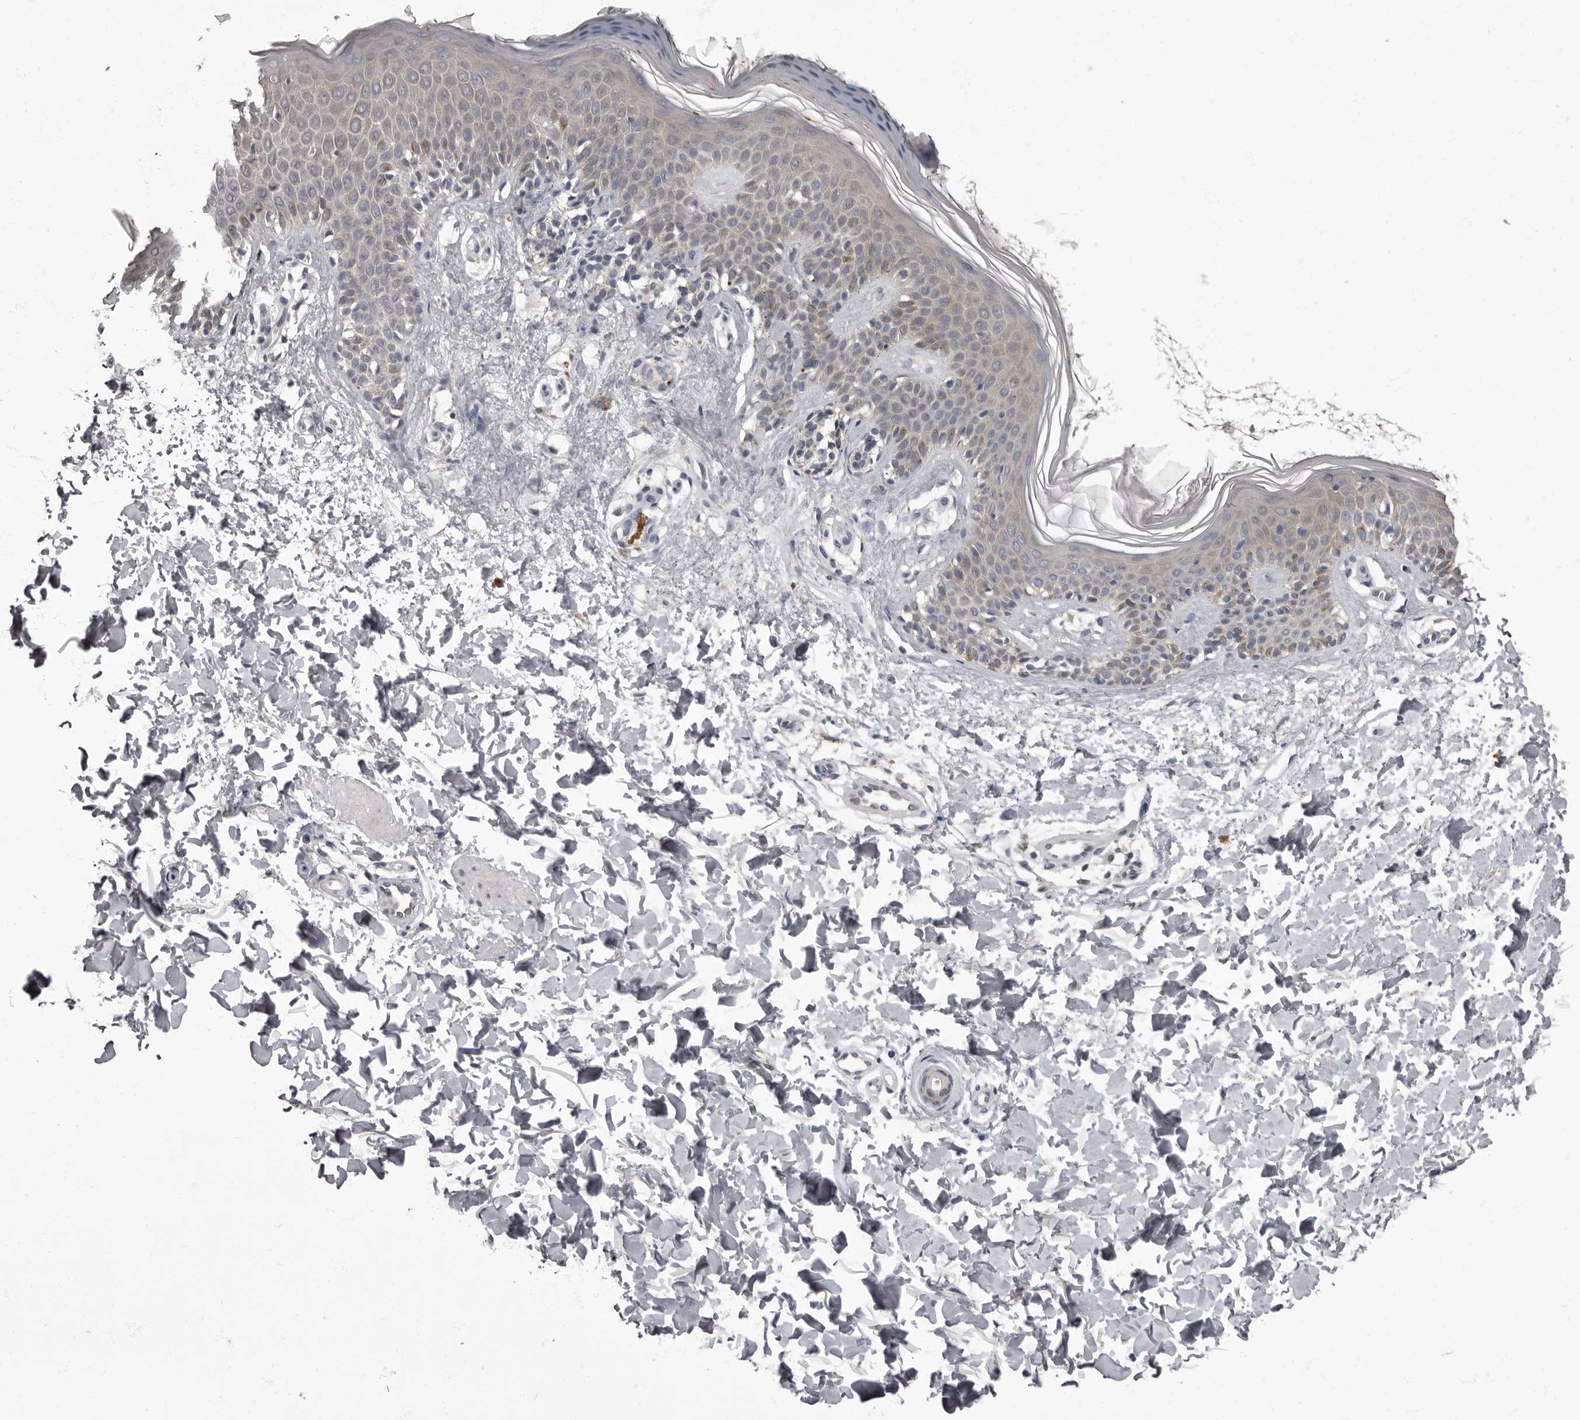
{"staining": {"intensity": "negative", "quantity": "none", "location": "none"}, "tissue": "skin", "cell_type": "Fibroblasts", "image_type": "normal", "snomed": [{"axis": "morphology", "description": "Normal tissue, NOS"}, {"axis": "topography", "description": "Skin"}], "caption": "Histopathology image shows no significant protein staining in fibroblasts of normal skin. Brightfield microscopy of IHC stained with DAB (brown) and hematoxylin (blue), captured at high magnification.", "gene": "C1orf50", "patient": {"sex": "male", "age": 37}}